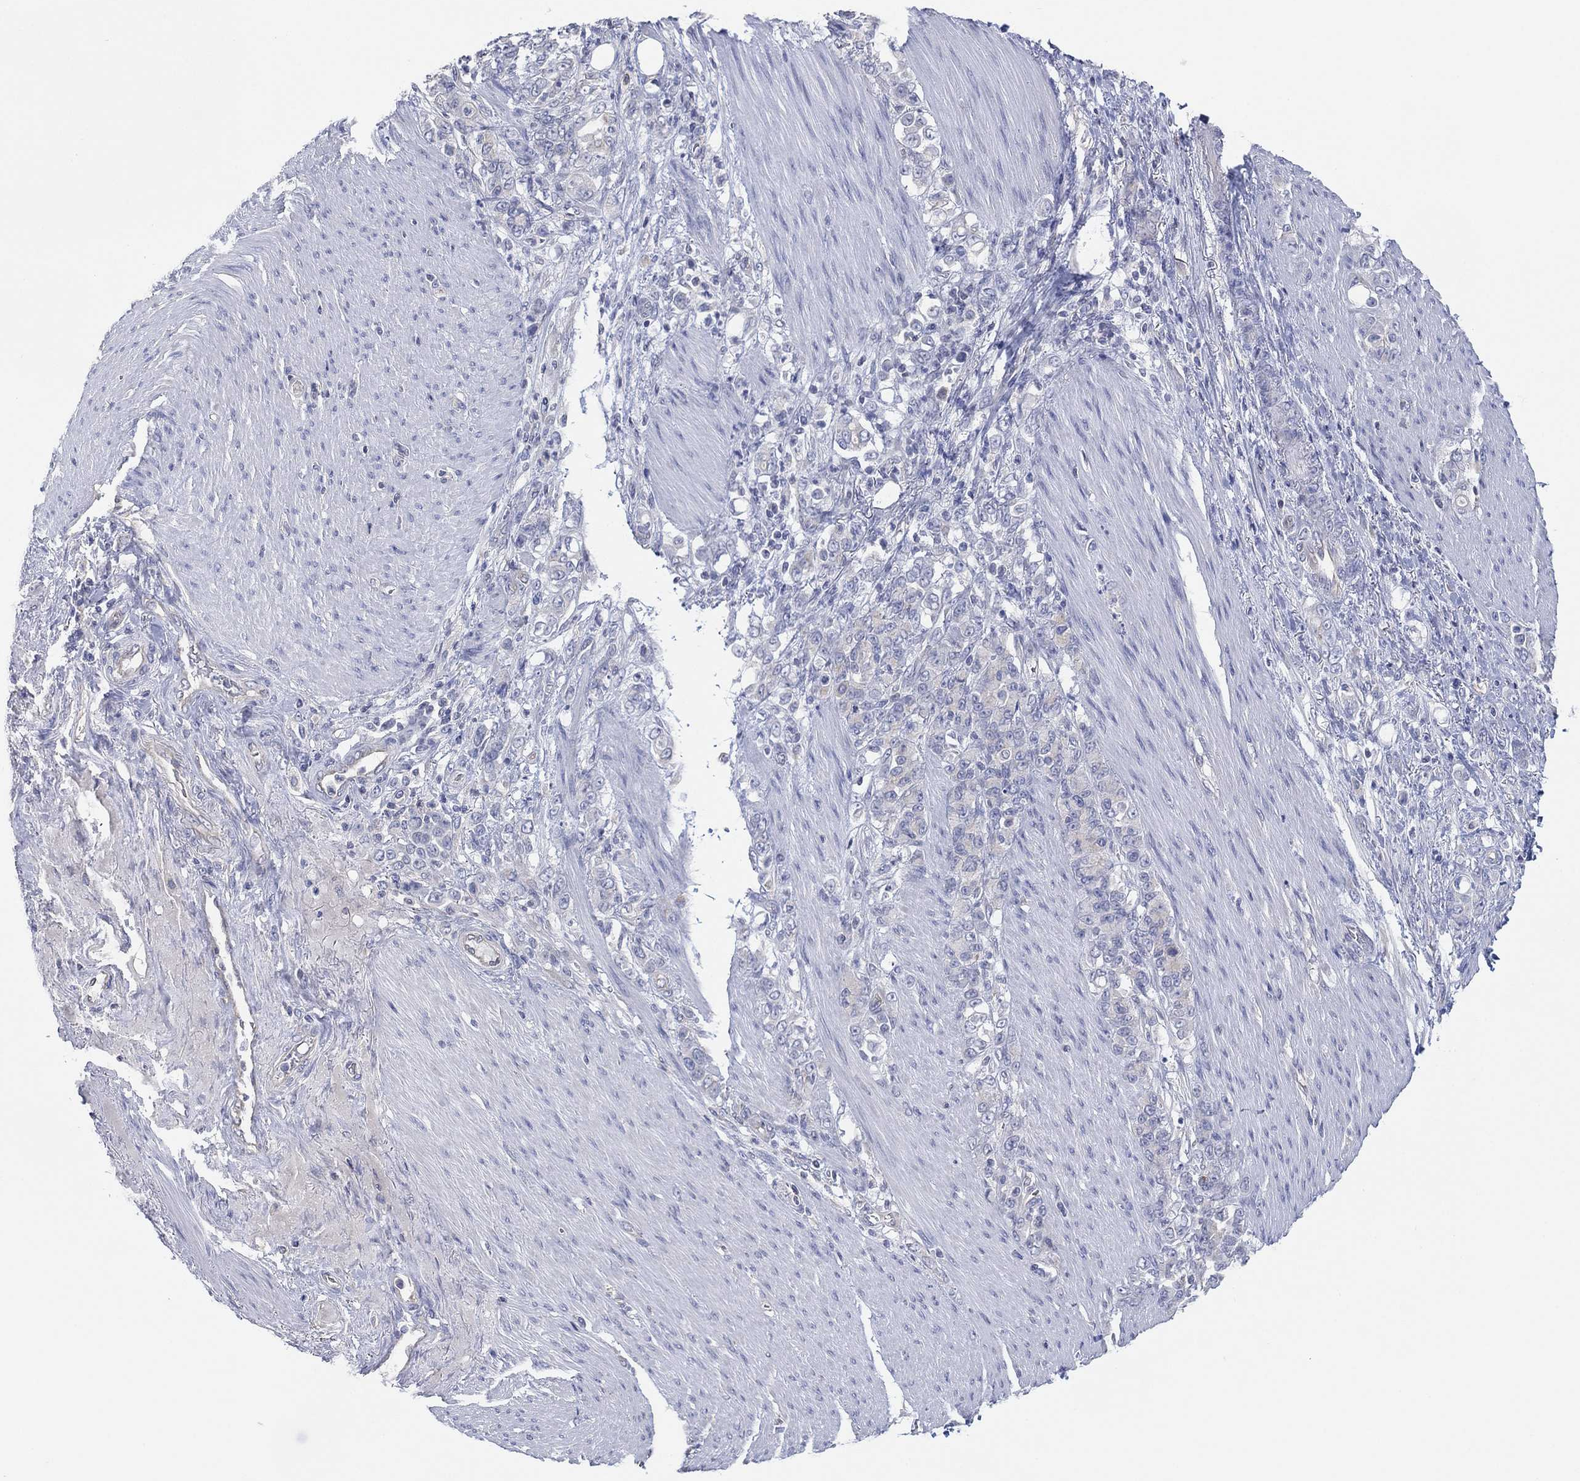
{"staining": {"intensity": "negative", "quantity": "none", "location": "none"}, "tissue": "stomach cancer", "cell_type": "Tumor cells", "image_type": "cancer", "snomed": [{"axis": "morphology", "description": "Adenocarcinoma, NOS"}, {"axis": "topography", "description": "Stomach"}], "caption": "The histopathology image reveals no staining of tumor cells in stomach cancer. (IHC, brightfield microscopy, high magnification).", "gene": "CFTR", "patient": {"sex": "female", "age": 79}}